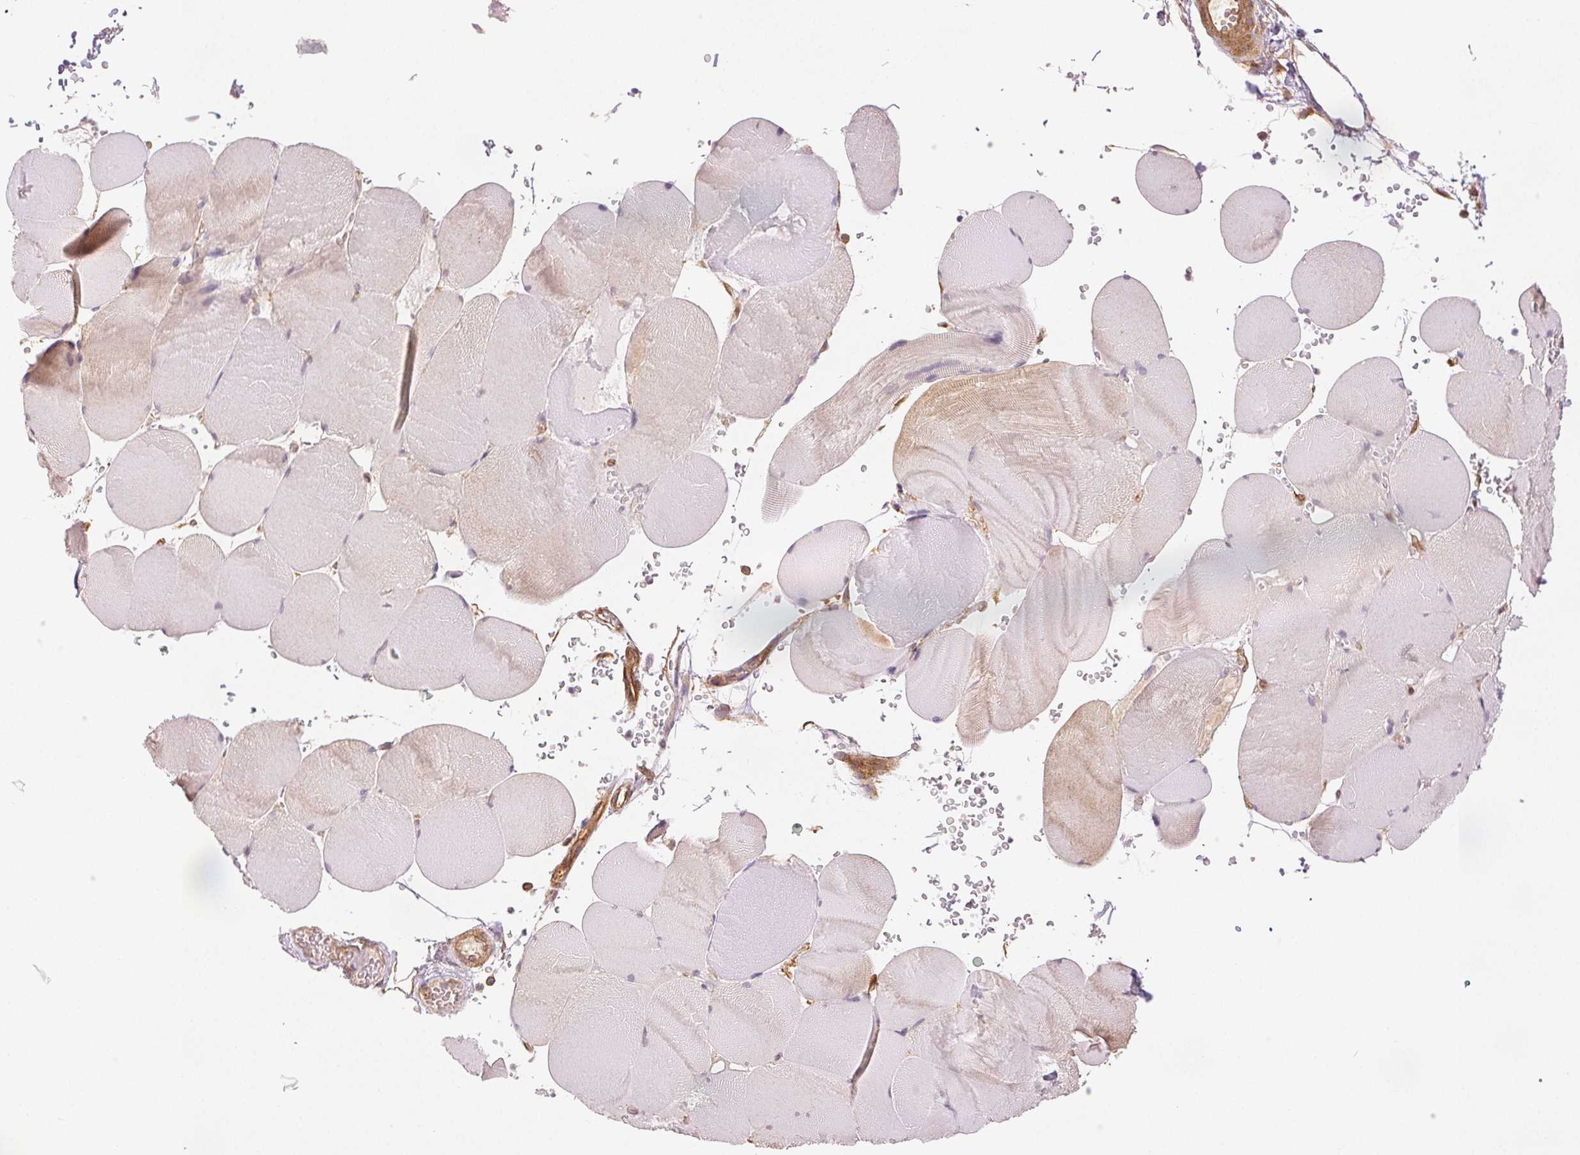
{"staining": {"intensity": "negative", "quantity": "none", "location": "none"}, "tissue": "skeletal muscle", "cell_type": "Myocytes", "image_type": "normal", "snomed": [{"axis": "morphology", "description": "Normal tissue, NOS"}, {"axis": "topography", "description": "Skeletal muscle"}, {"axis": "topography", "description": "Head-Neck"}], "caption": "Protein analysis of normal skeletal muscle exhibits no significant positivity in myocytes.", "gene": "DIAPH2", "patient": {"sex": "male", "age": 66}}